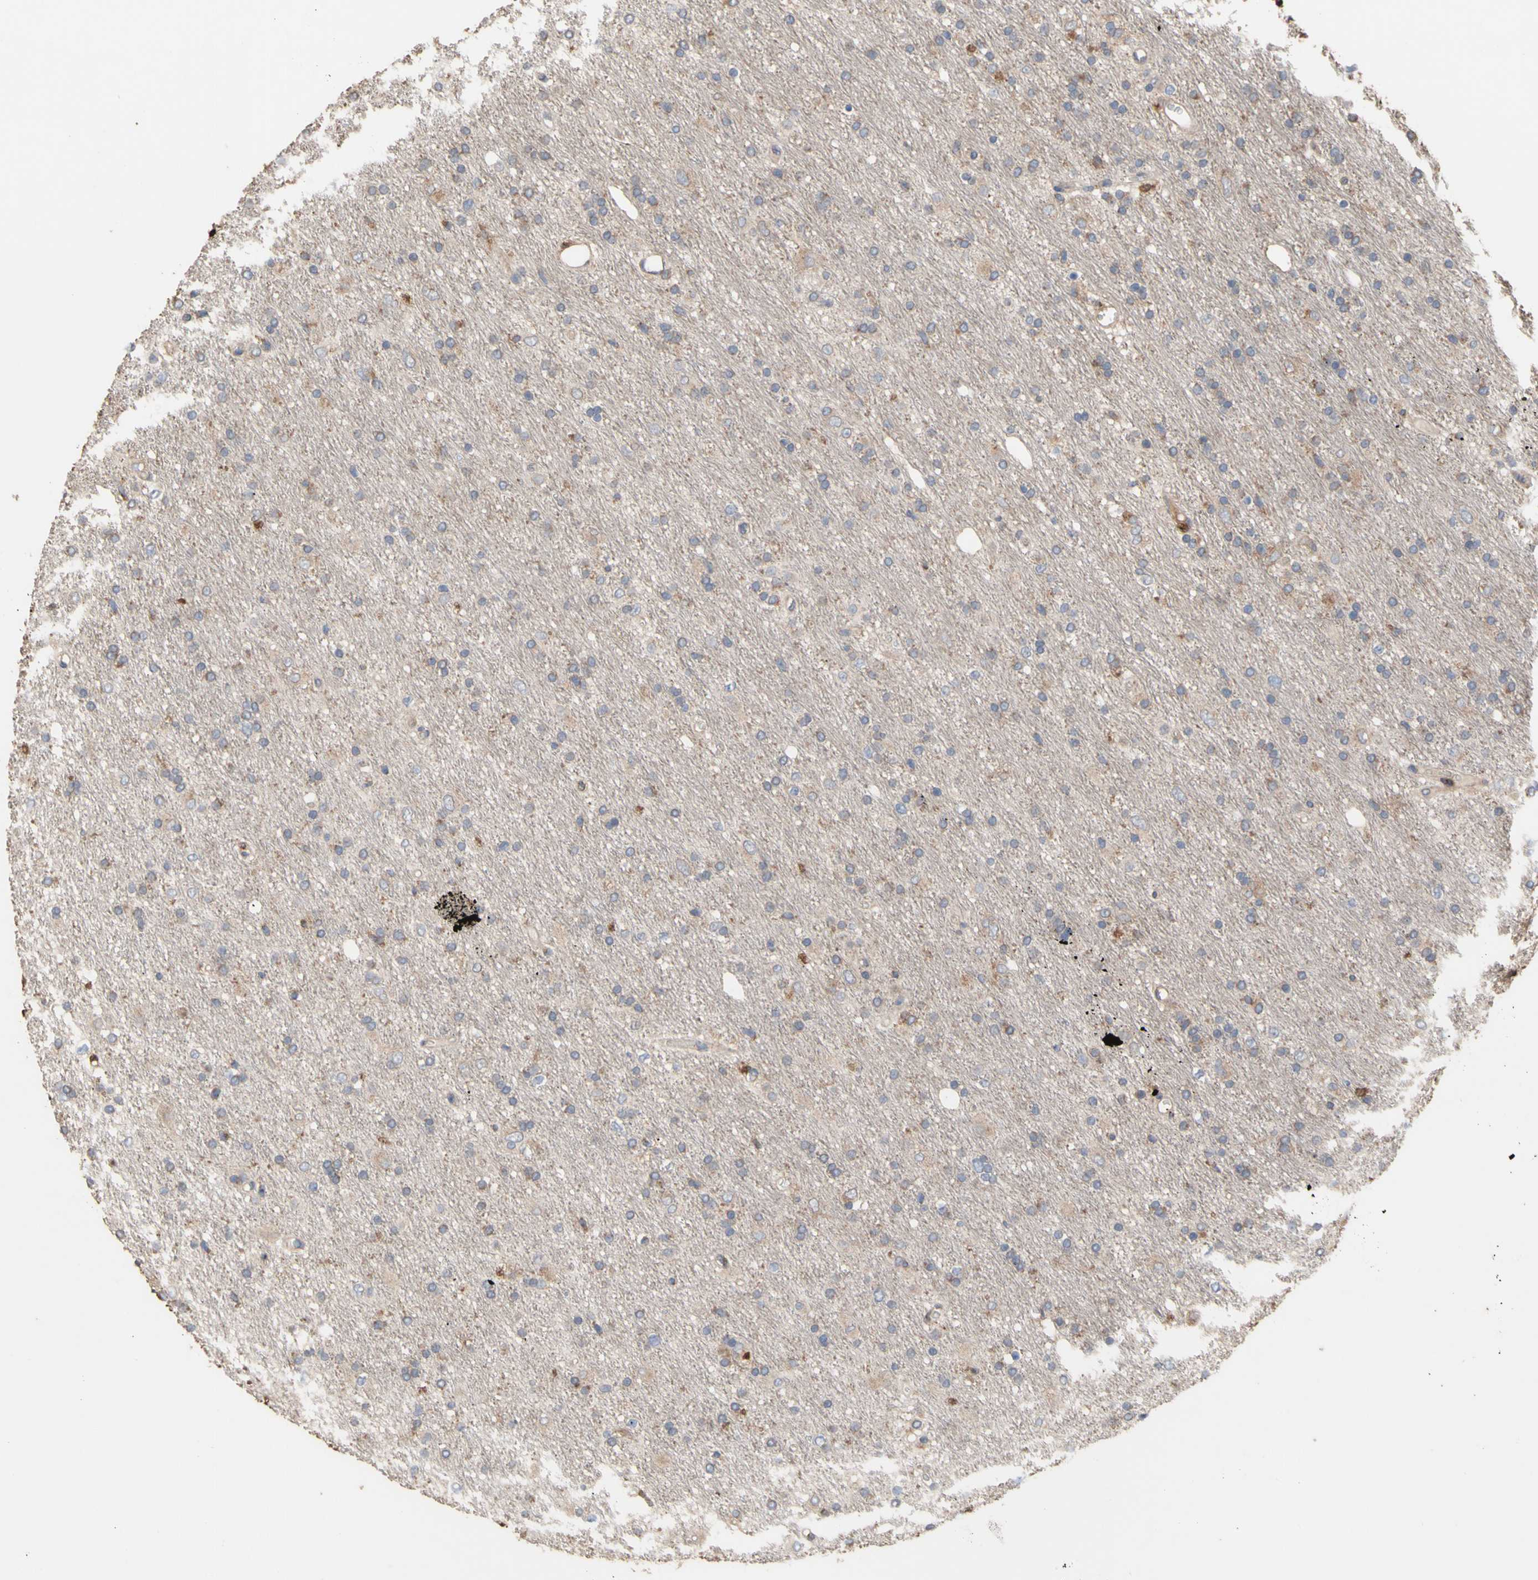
{"staining": {"intensity": "moderate", "quantity": "<25%", "location": "cytoplasmic/membranous"}, "tissue": "glioma", "cell_type": "Tumor cells", "image_type": "cancer", "snomed": [{"axis": "morphology", "description": "Glioma, malignant, Low grade"}, {"axis": "topography", "description": "Brain"}], "caption": "Immunohistochemistry (IHC) of malignant low-grade glioma exhibits low levels of moderate cytoplasmic/membranous staining in approximately <25% of tumor cells.", "gene": "NECTIN3", "patient": {"sex": "male", "age": 77}}